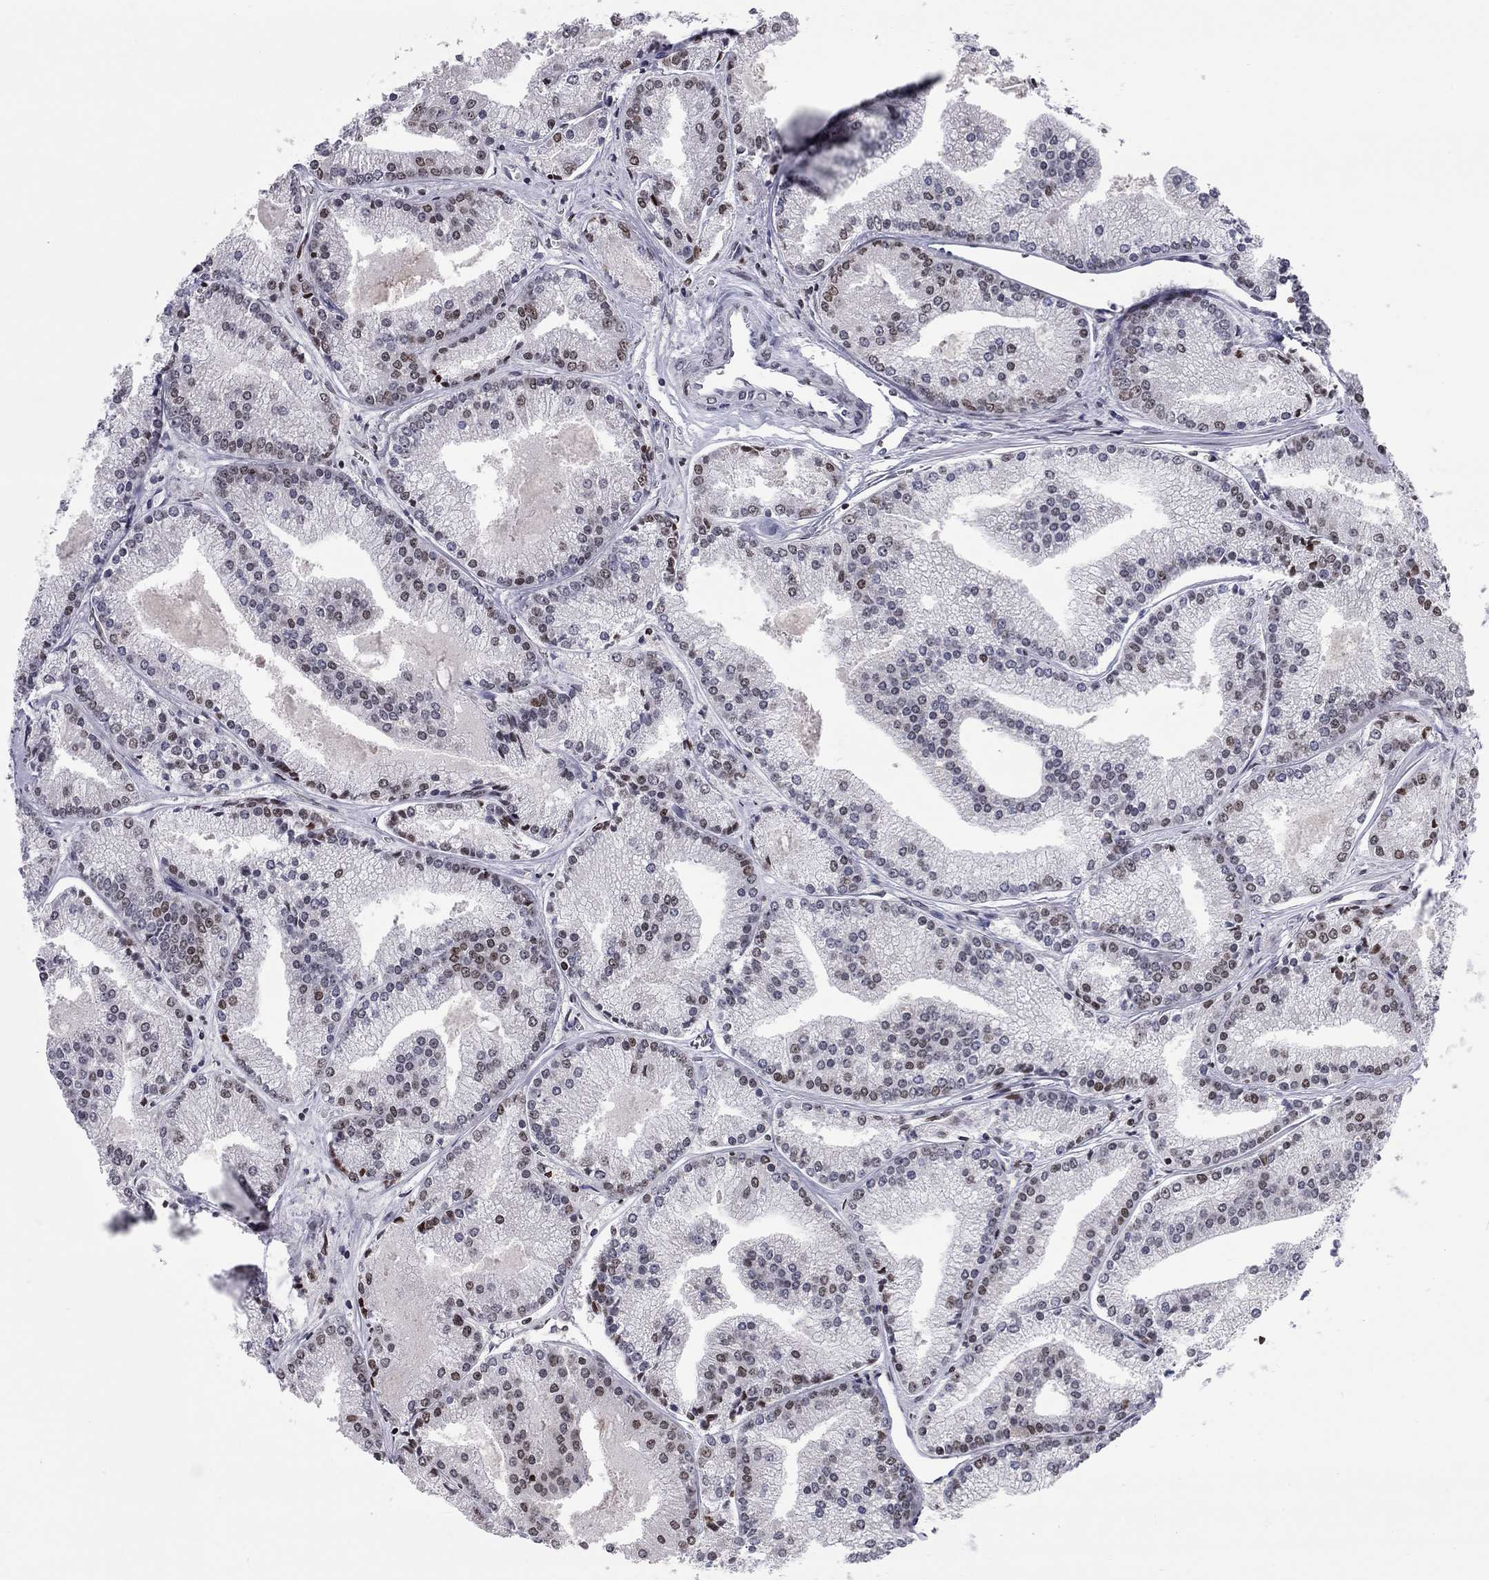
{"staining": {"intensity": "moderate", "quantity": ">75%", "location": "nuclear"}, "tissue": "prostate cancer", "cell_type": "Tumor cells", "image_type": "cancer", "snomed": [{"axis": "morphology", "description": "Adenocarcinoma, NOS"}, {"axis": "topography", "description": "Prostate"}], "caption": "Immunohistochemical staining of human prostate cancer reveals moderate nuclear protein staining in approximately >75% of tumor cells.", "gene": "H2AX", "patient": {"sex": "male", "age": 72}}